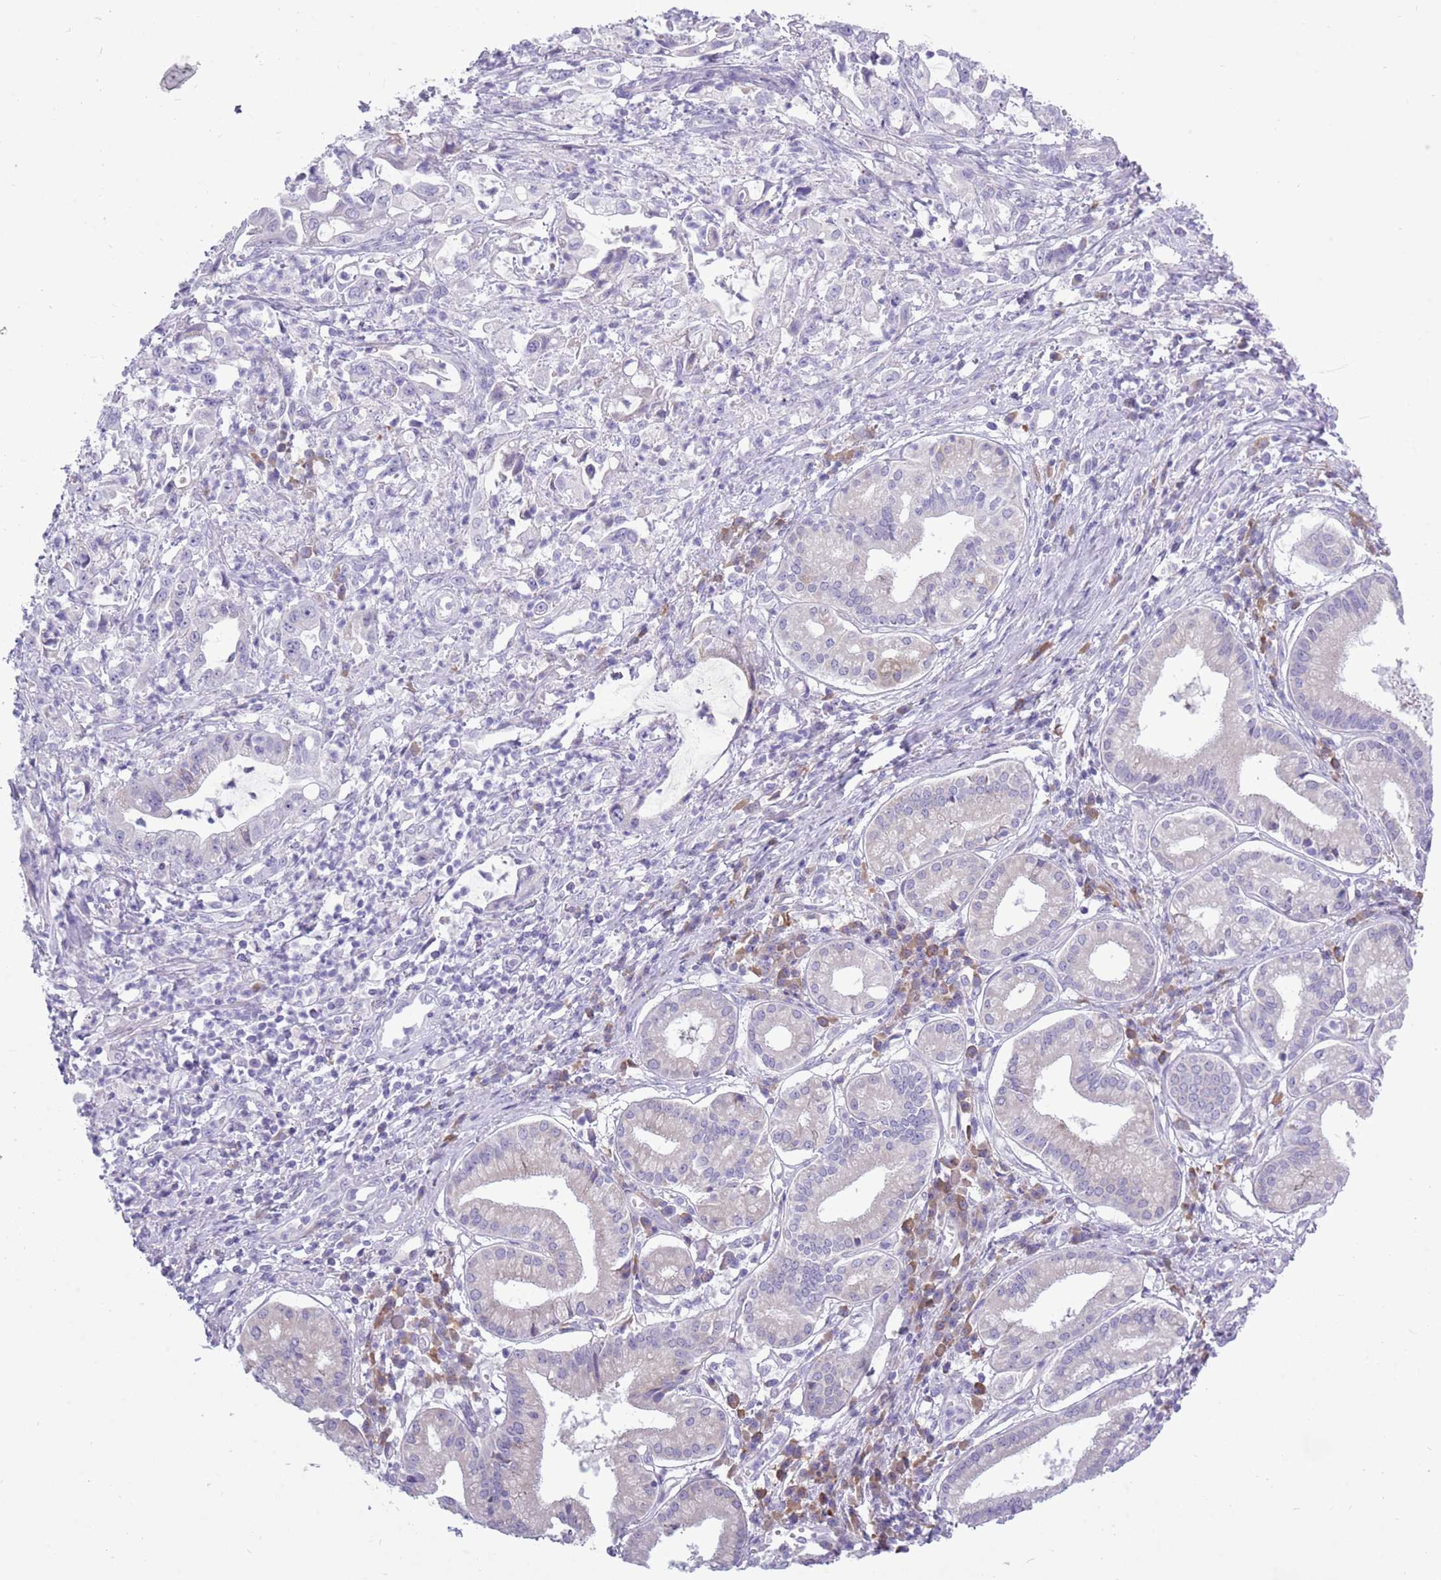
{"staining": {"intensity": "negative", "quantity": "none", "location": "none"}, "tissue": "pancreatic cancer", "cell_type": "Tumor cells", "image_type": "cancer", "snomed": [{"axis": "morphology", "description": "Adenocarcinoma, NOS"}, {"axis": "topography", "description": "Pancreas"}], "caption": "The photomicrograph reveals no staining of tumor cells in adenocarcinoma (pancreatic). (Stains: DAB immunohistochemistry (IHC) with hematoxylin counter stain, Microscopy: brightfield microscopy at high magnification).", "gene": "ZNF425", "patient": {"sex": "female", "age": 61}}